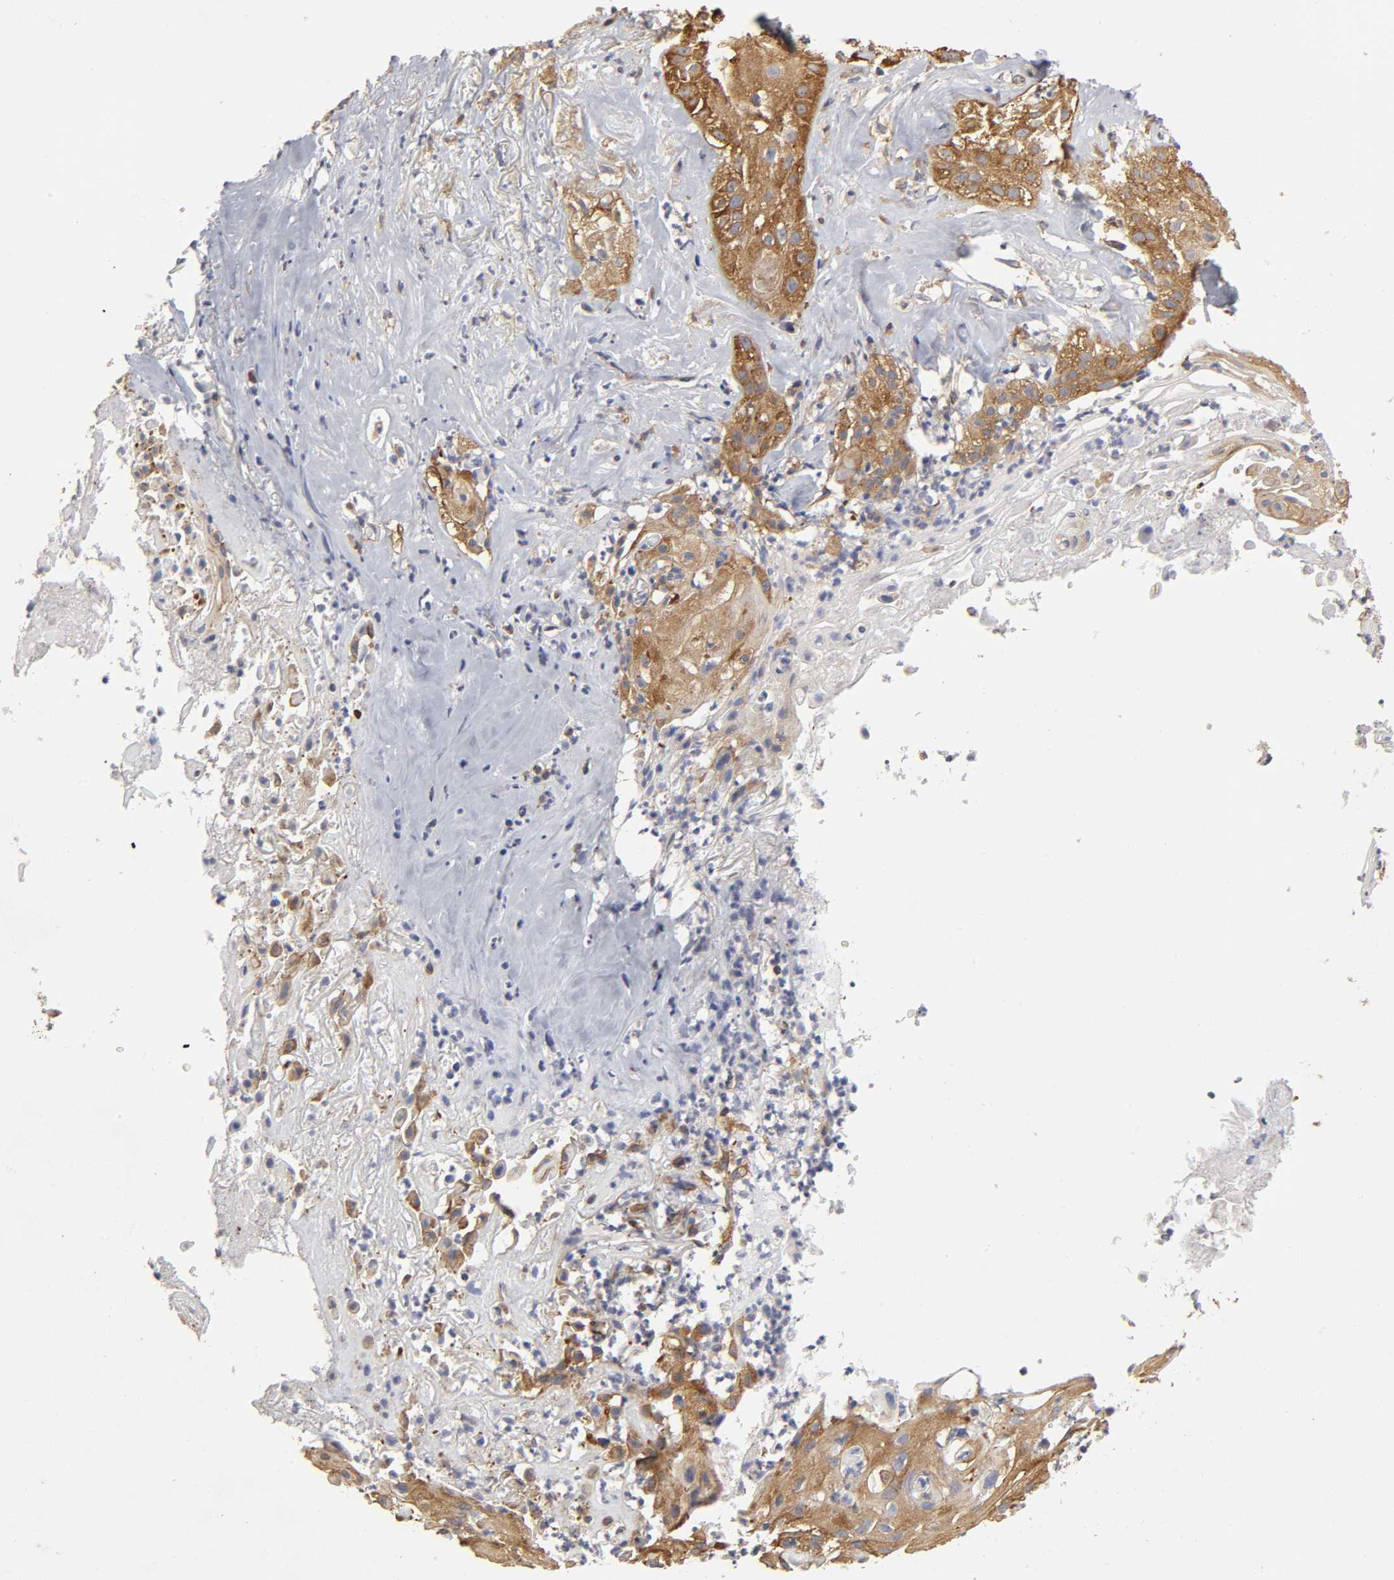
{"staining": {"intensity": "moderate", "quantity": ">75%", "location": "cytoplasmic/membranous"}, "tissue": "skin cancer", "cell_type": "Tumor cells", "image_type": "cancer", "snomed": [{"axis": "morphology", "description": "Squamous cell carcinoma, NOS"}, {"axis": "topography", "description": "Skin"}], "caption": "This photomicrograph reveals immunohistochemistry staining of human skin cancer, with medium moderate cytoplasmic/membranous staining in about >75% of tumor cells.", "gene": "RPL14", "patient": {"sex": "male", "age": 65}}